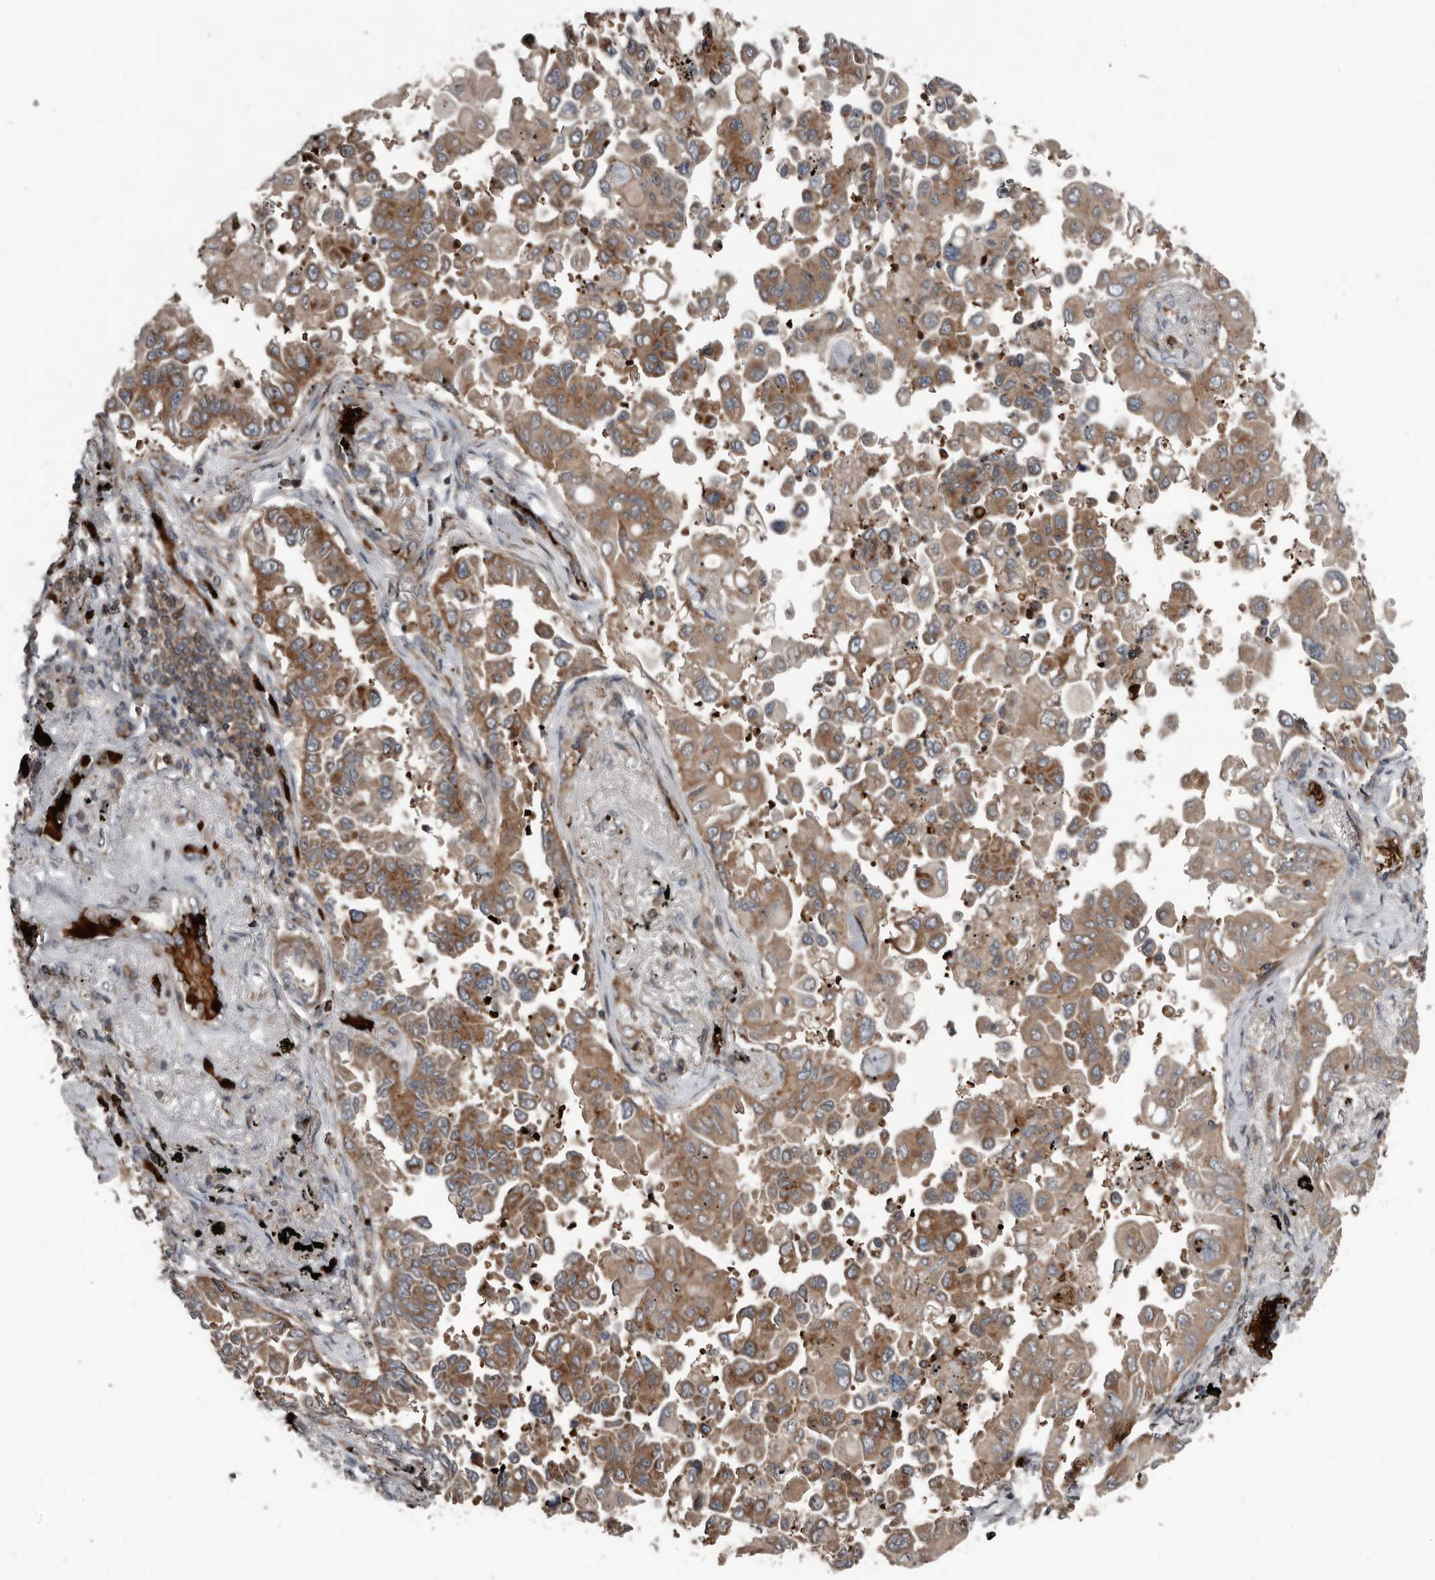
{"staining": {"intensity": "moderate", "quantity": ">75%", "location": "cytoplasmic/membranous"}, "tissue": "lung cancer", "cell_type": "Tumor cells", "image_type": "cancer", "snomed": [{"axis": "morphology", "description": "Adenocarcinoma, NOS"}, {"axis": "topography", "description": "Lung"}], "caption": "Immunohistochemical staining of human lung cancer displays medium levels of moderate cytoplasmic/membranous staining in about >75% of tumor cells.", "gene": "FBXO31", "patient": {"sex": "female", "age": 67}}